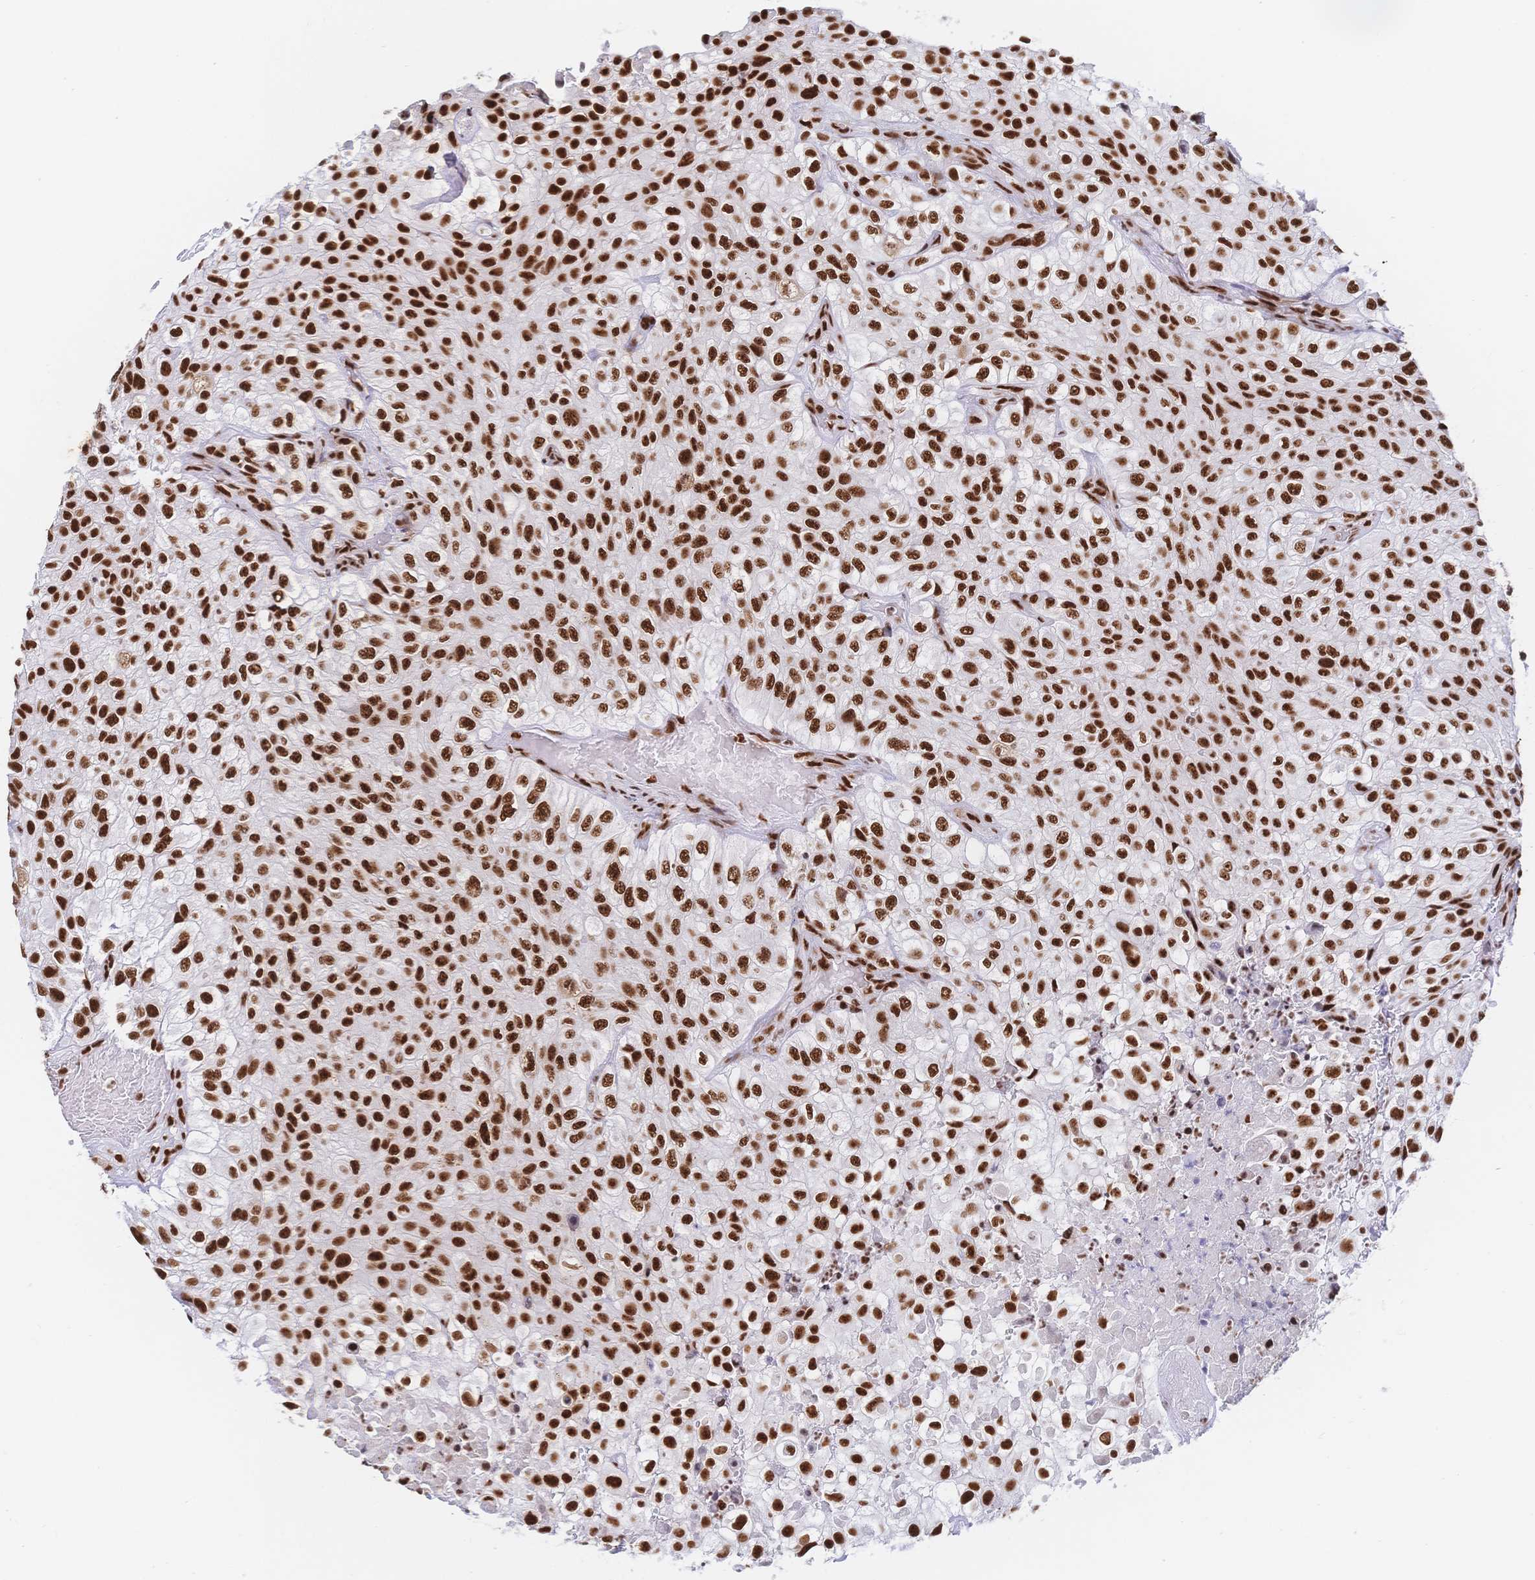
{"staining": {"intensity": "strong", "quantity": ">75%", "location": "nuclear"}, "tissue": "urothelial cancer", "cell_type": "Tumor cells", "image_type": "cancer", "snomed": [{"axis": "morphology", "description": "Urothelial carcinoma, High grade"}, {"axis": "topography", "description": "Urinary bladder"}], "caption": "Immunohistochemical staining of urothelial carcinoma (high-grade) exhibits high levels of strong nuclear protein staining in about >75% of tumor cells.", "gene": "SRSF1", "patient": {"sex": "male", "age": 56}}